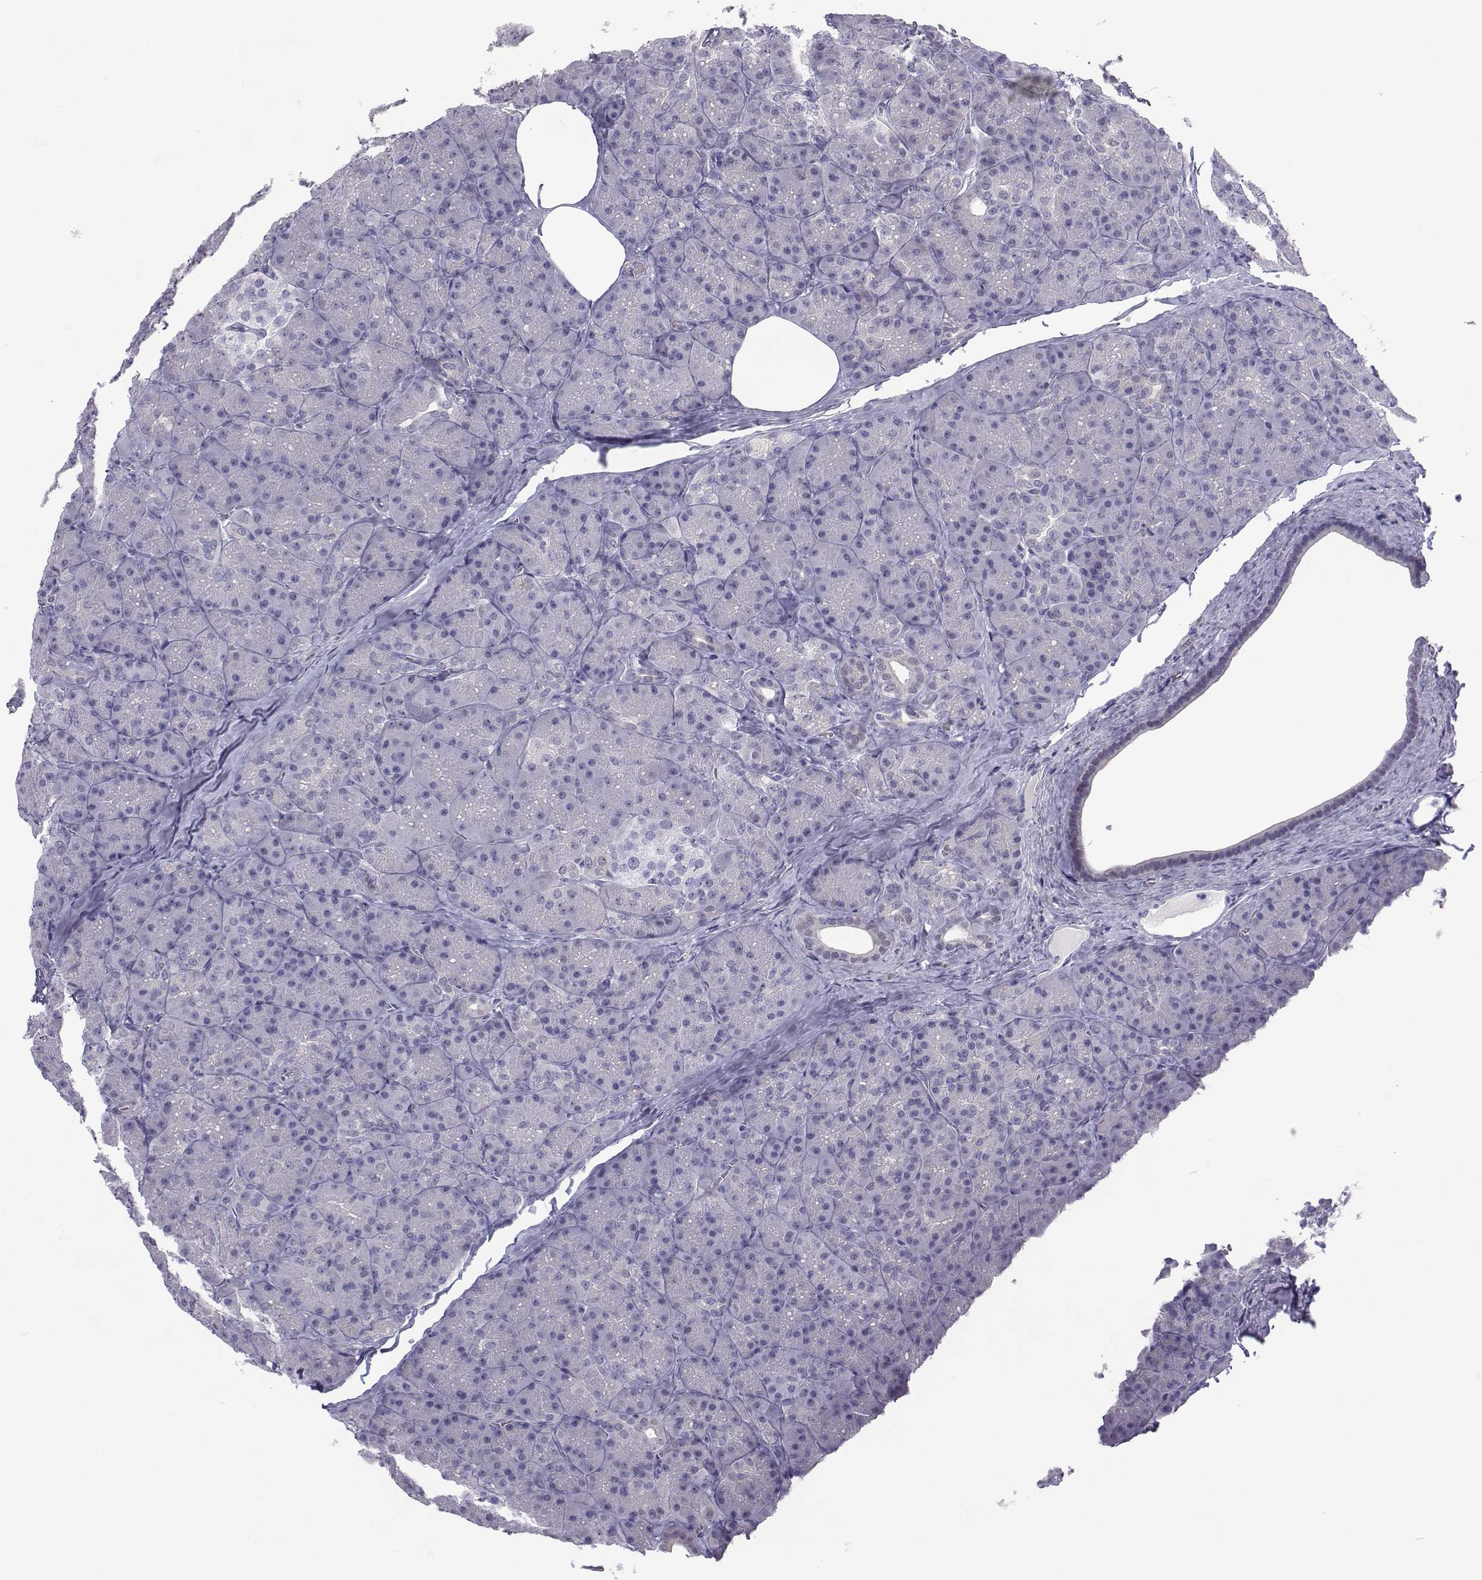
{"staining": {"intensity": "negative", "quantity": "none", "location": "none"}, "tissue": "pancreas", "cell_type": "Exocrine glandular cells", "image_type": "normal", "snomed": [{"axis": "morphology", "description": "Normal tissue, NOS"}, {"axis": "topography", "description": "Pancreas"}], "caption": "Exocrine glandular cells are negative for brown protein staining in unremarkable pancreas. (DAB (3,3'-diaminobenzidine) IHC, high magnification).", "gene": "GALM", "patient": {"sex": "male", "age": 57}}